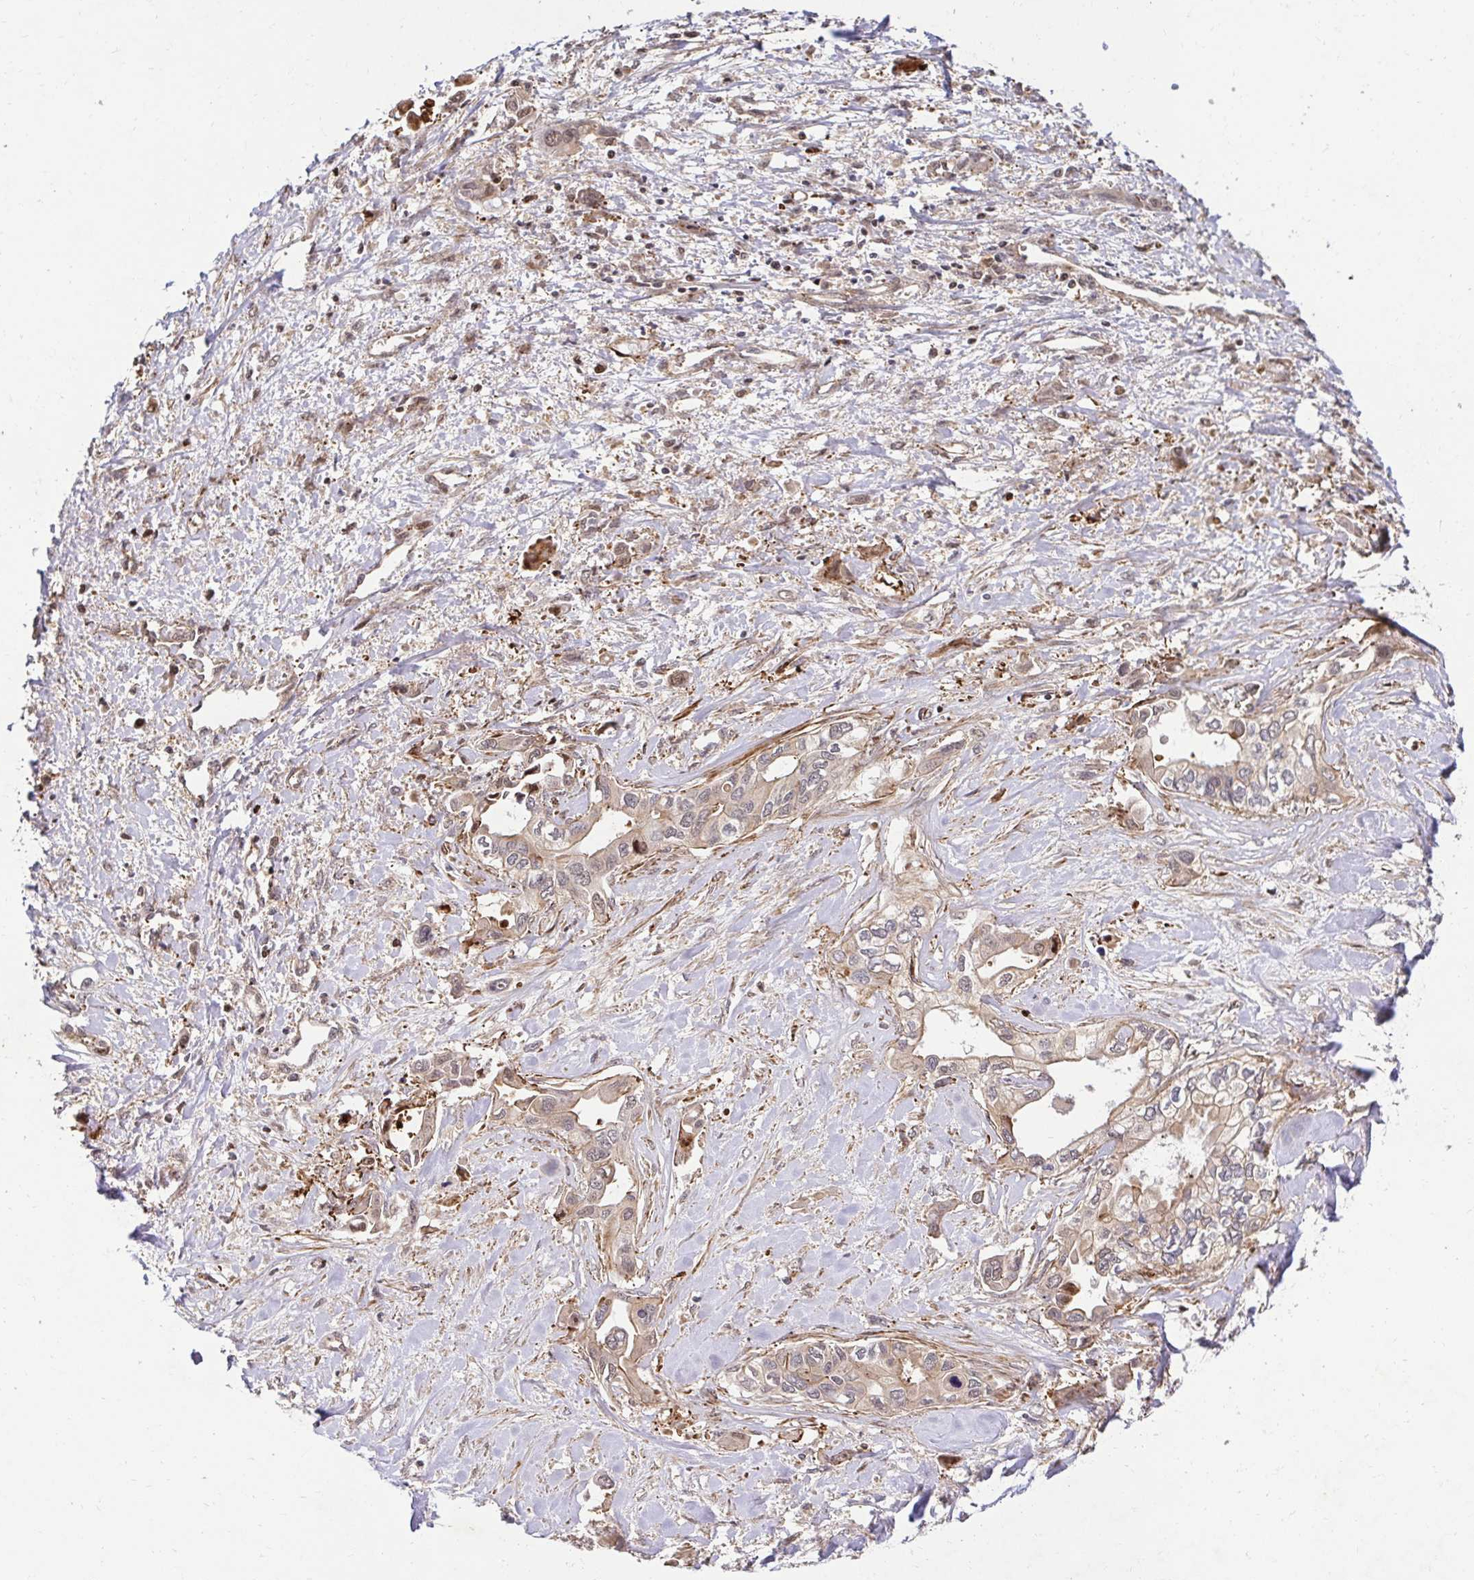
{"staining": {"intensity": "negative", "quantity": "none", "location": "none"}, "tissue": "liver cancer", "cell_type": "Tumor cells", "image_type": "cancer", "snomed": [{"axis": "morphology", "description": "Cholangiocarcinoma"}, {"axis": "topography", "description": "Liver"}], "caption": "Histopathology image shows no significant protein expression in tumor cells of liver cancer.", "gene": "PSMA4", "patient": {"sex": "female", "age": 64}}